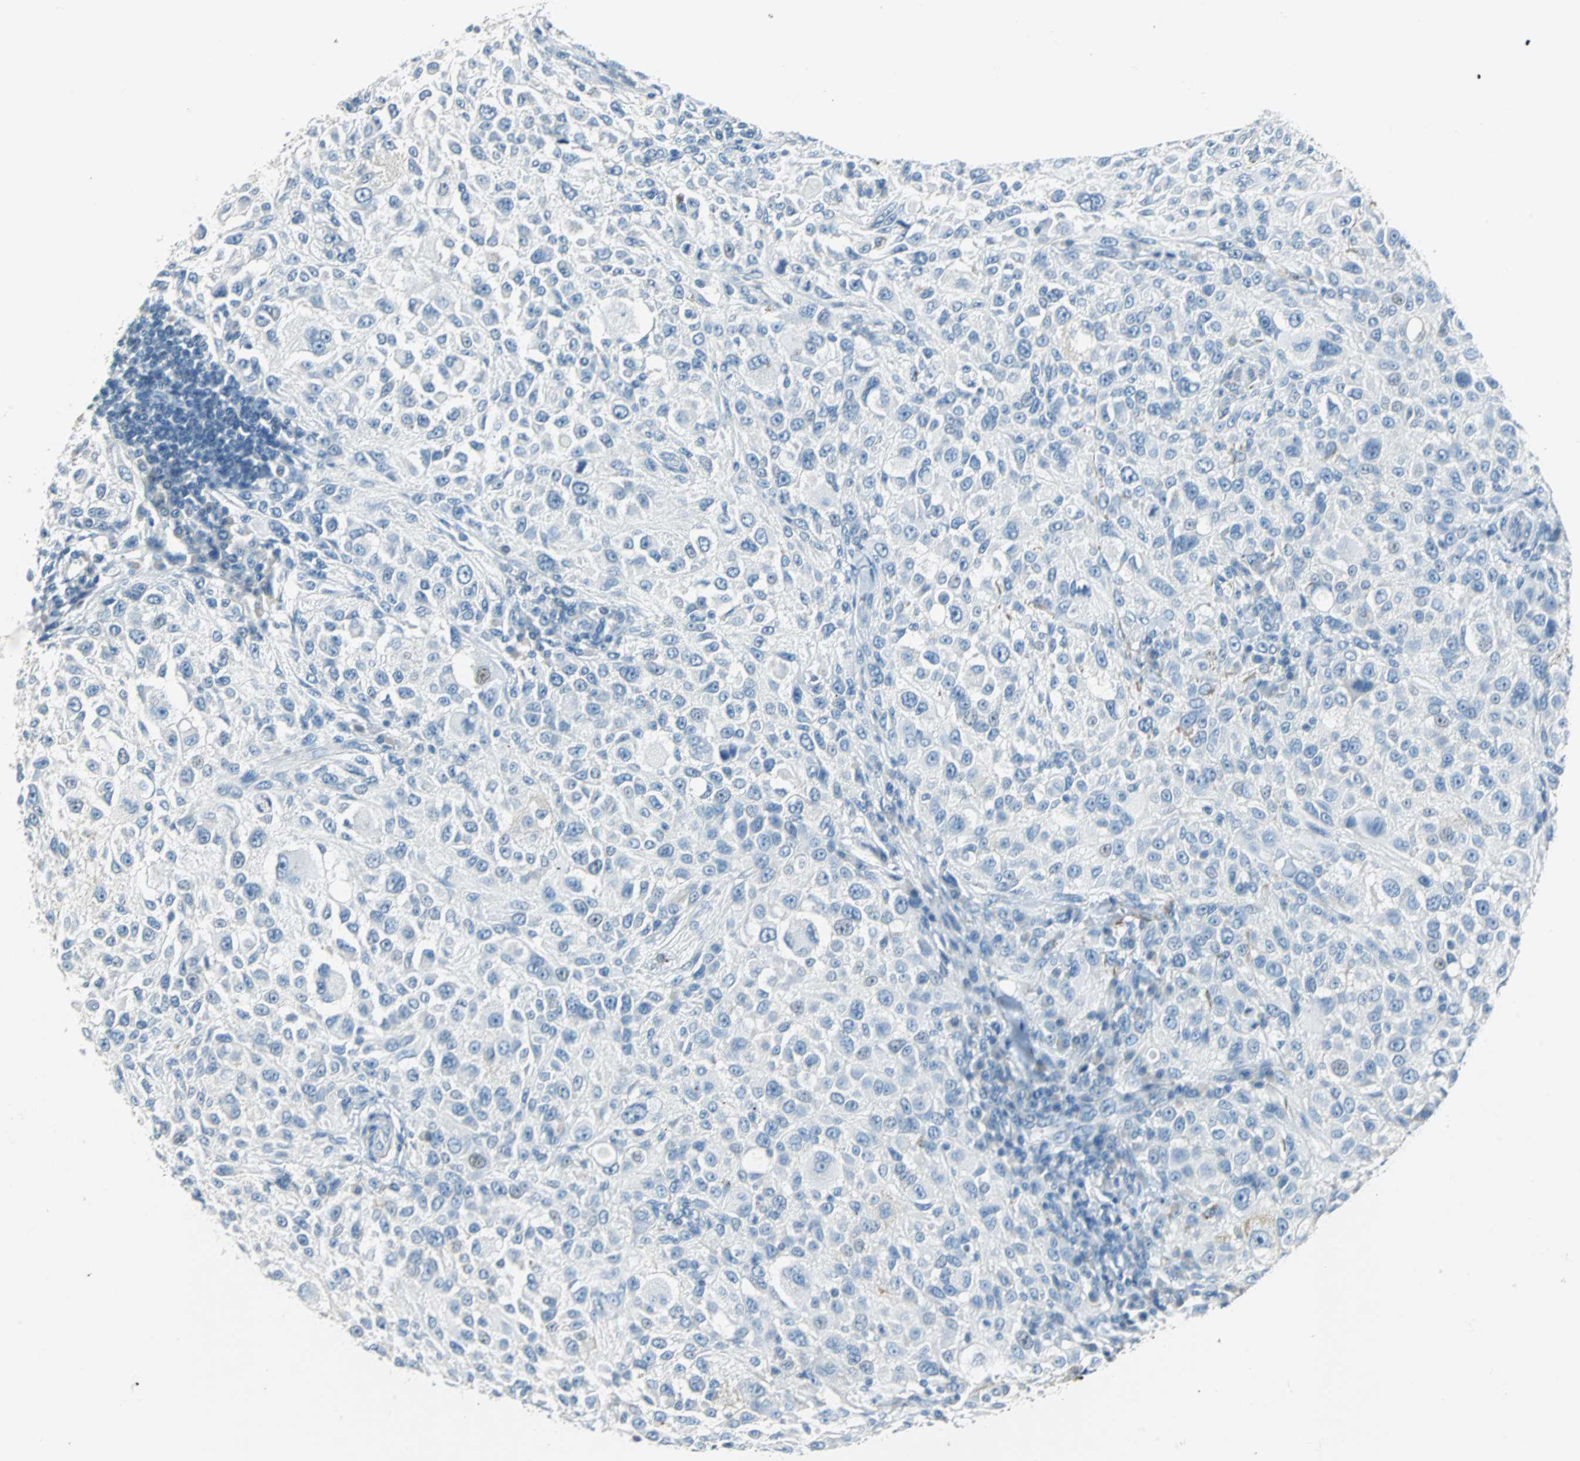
{"staining": {"intensity": "negative", "quantity": "none", "location": "none"}, "tissue": "melanoma", "cell_type": "Tumor cells", "image_type": "cancer", "snomed": [{"axis": "morphology", "description": "Necrosis, NOS"}, {"axis": "morphology", "description": "Malignant melanoma, NOS"}, {"axis": "topography", "description": "Skin"}], "caption": "Tumor cells are negative for protein expression in human melanoma. (DAB (3,3'-diaminobenzidine) immunohistochemistry (IHC) with hematoxylin counter stain).", "gene": "MUC7", "patient": {"sex": "female", "age": 87}}